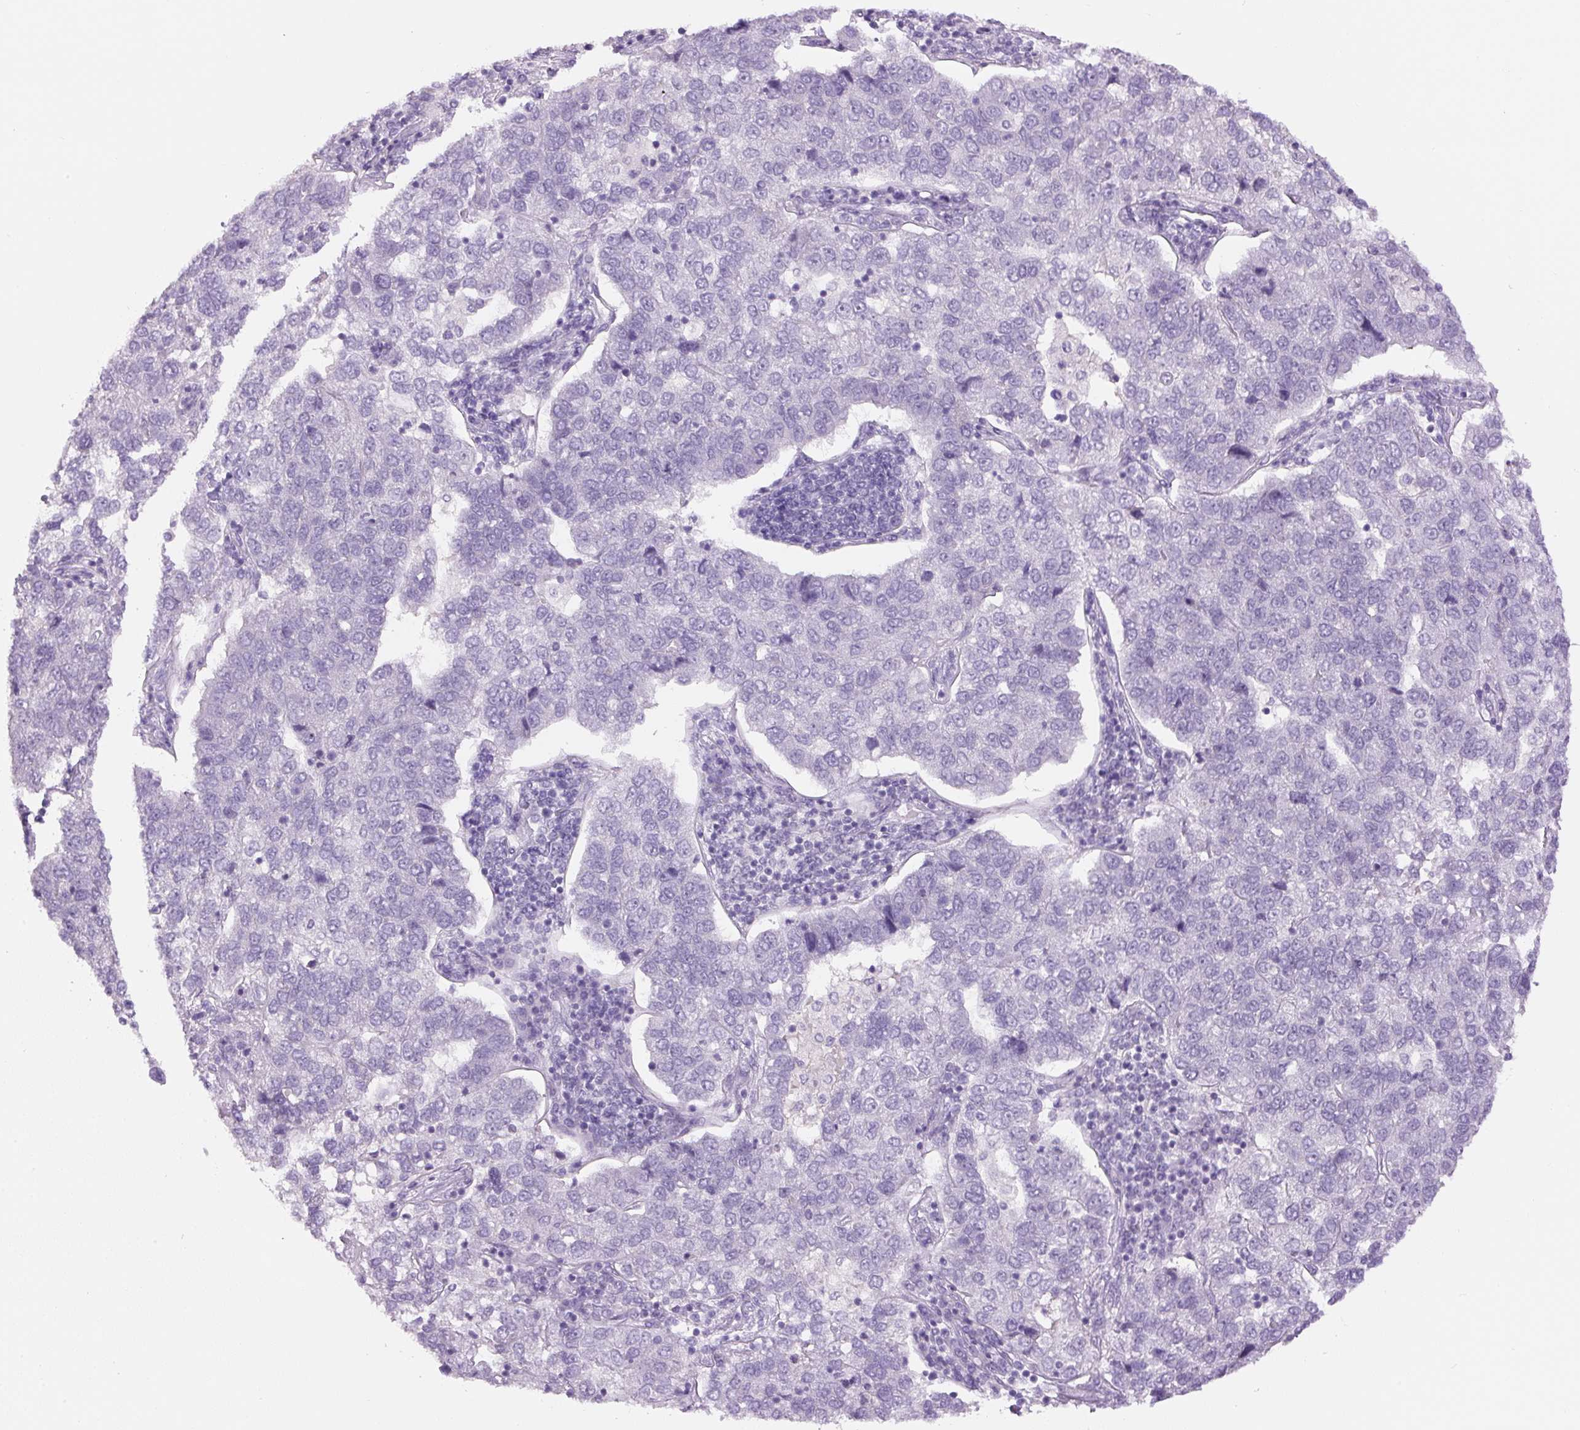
{"staining": {"intensity": "negative", "quantity": "none", "location": "none"}, "tissue": "pancreatic cancer", "cell_type": "Tumor cells", "image_type": "cancer", "snomed": [{"axis": "morphology", "description": "Adenocarcinoma, NOS"}, {"axis": "topography", "description": "Pancreas"}], "caption": "DAB (3,3'-diaminobenzidine) immunohistochemical staining of pancreatic cancer (adenocarcinoma) reveals no significant positivity in tumor cells.", "gene": "SIX1", "patient": {"sex": "female", "age": 61}}